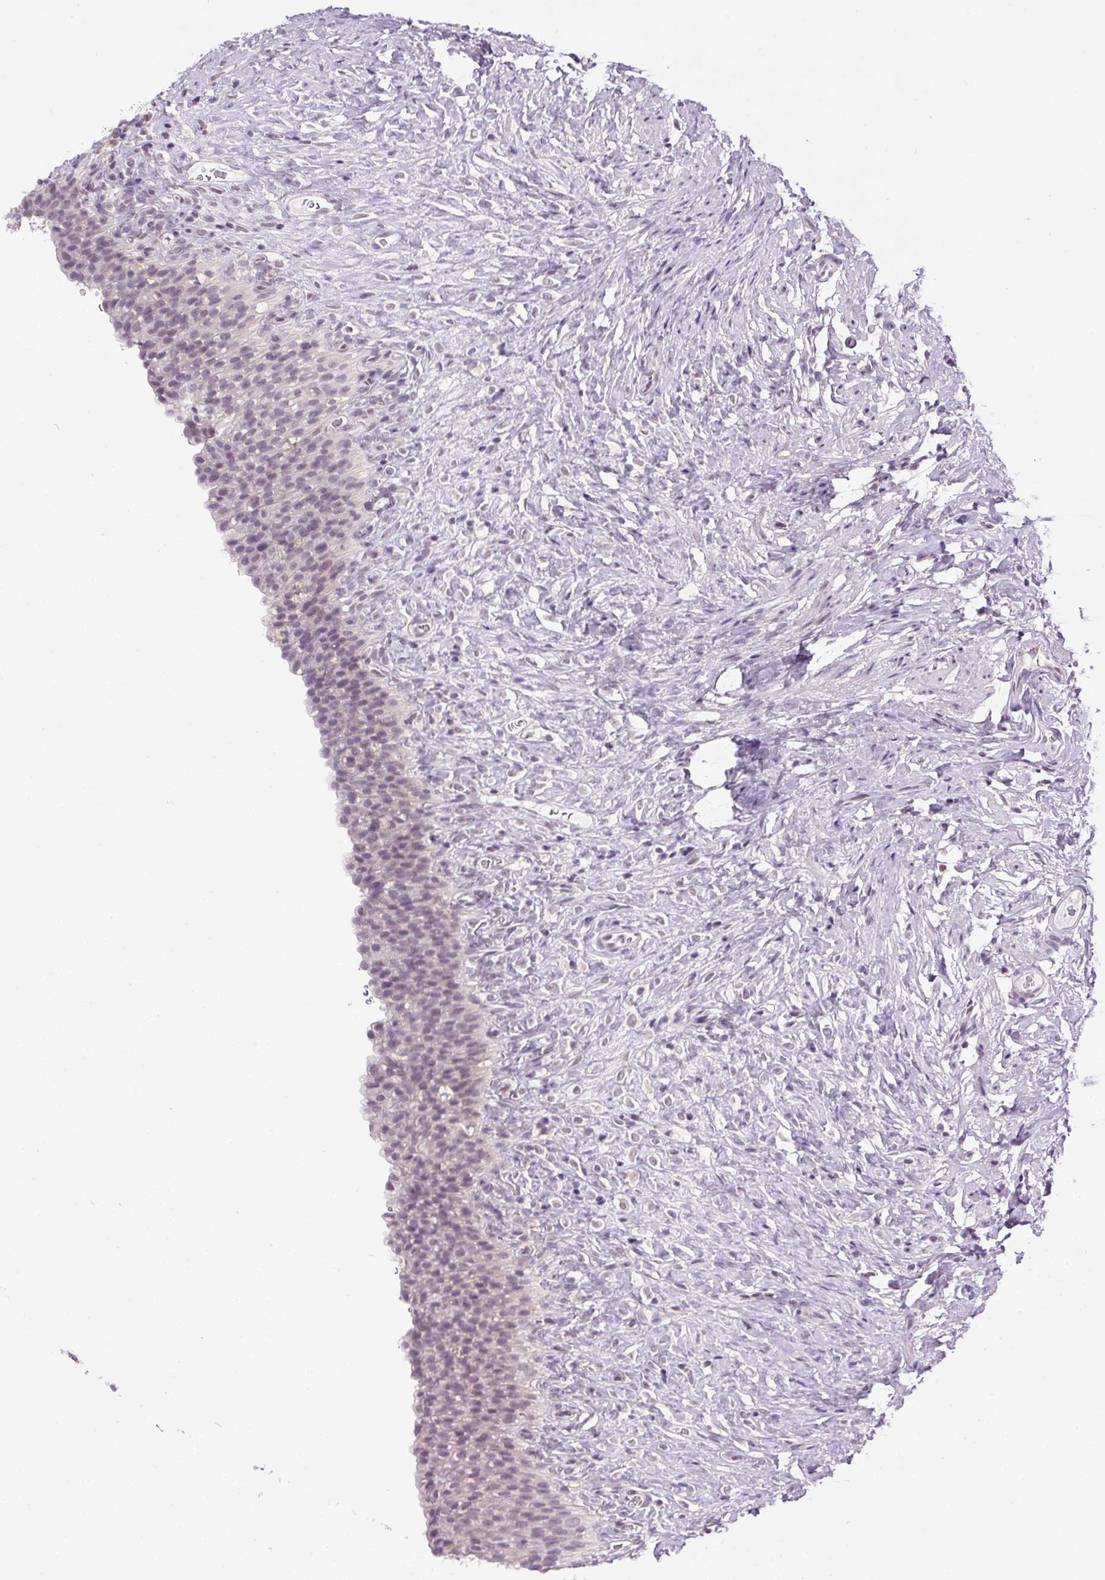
{"staining": {"intensity": "negative", "quantity": "none", "location": "none"}, "tissue": "urinary bladder", "cell_type": "Urothelial cells", "image_type": "normal", "snomed": [{"axis": "morphology", "description": "Normal tissue, NOS"}, {"axis": "topography", "description": "Urinary bladder"}, {"axis": "topography", "description": "Prostate"}], "caption": "Urothelial cells show no significant protein staining in normal urinary bladder. Brightfield microscopy of immunohistochemistry (IHC) stained with DAB (brown) and hematoxylin (blue), captured at high magnification.", "gene": "SMIM13", "patient": {"sex": "male", "age": 76}}